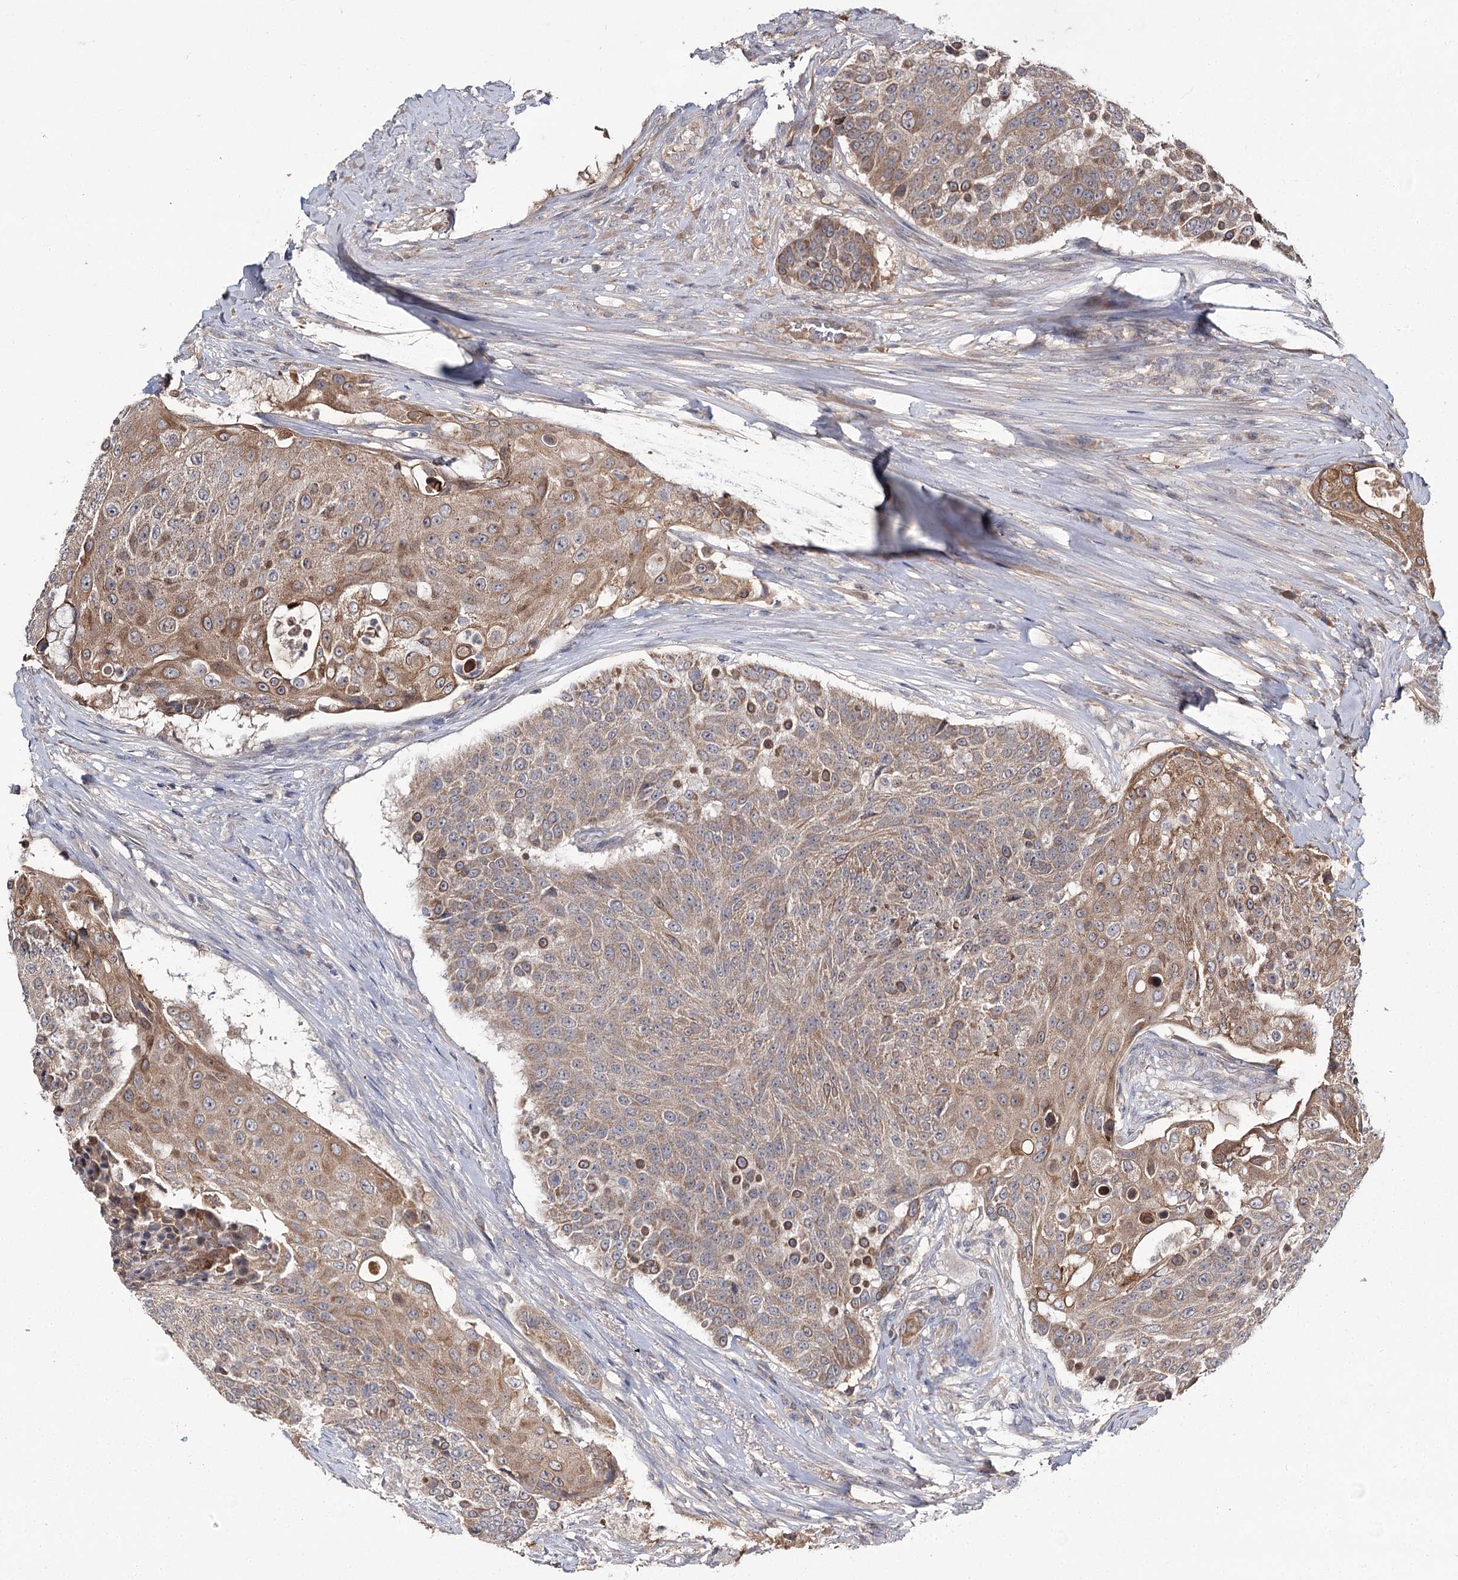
{"staining": {"intensity": "moderate", "quantity": "25%-75%", "location": "cytoplasmic/membranous"}, "tissue": "urothelial cancer", "cell_type": "Tumor cells", "image_type": "cancer", "snomed": [{"axis": "morphology", "description": "Urothelial carcinoma, High grade"}, {"axis": "topography", "description": "Urinary bladder"}], "caption": "Immunohistochemical staining of high-grade urothelial carcinoma exhibits medium levels of moderate cytoplasmic/membranous protein expression in about 25%-75% of tumor cells. Immunohistochemistry stains the protein of interest in brown and the nuclei are stained blue.", "gene": "MFN1", "patient": {"sex": "female", "age": 63}}